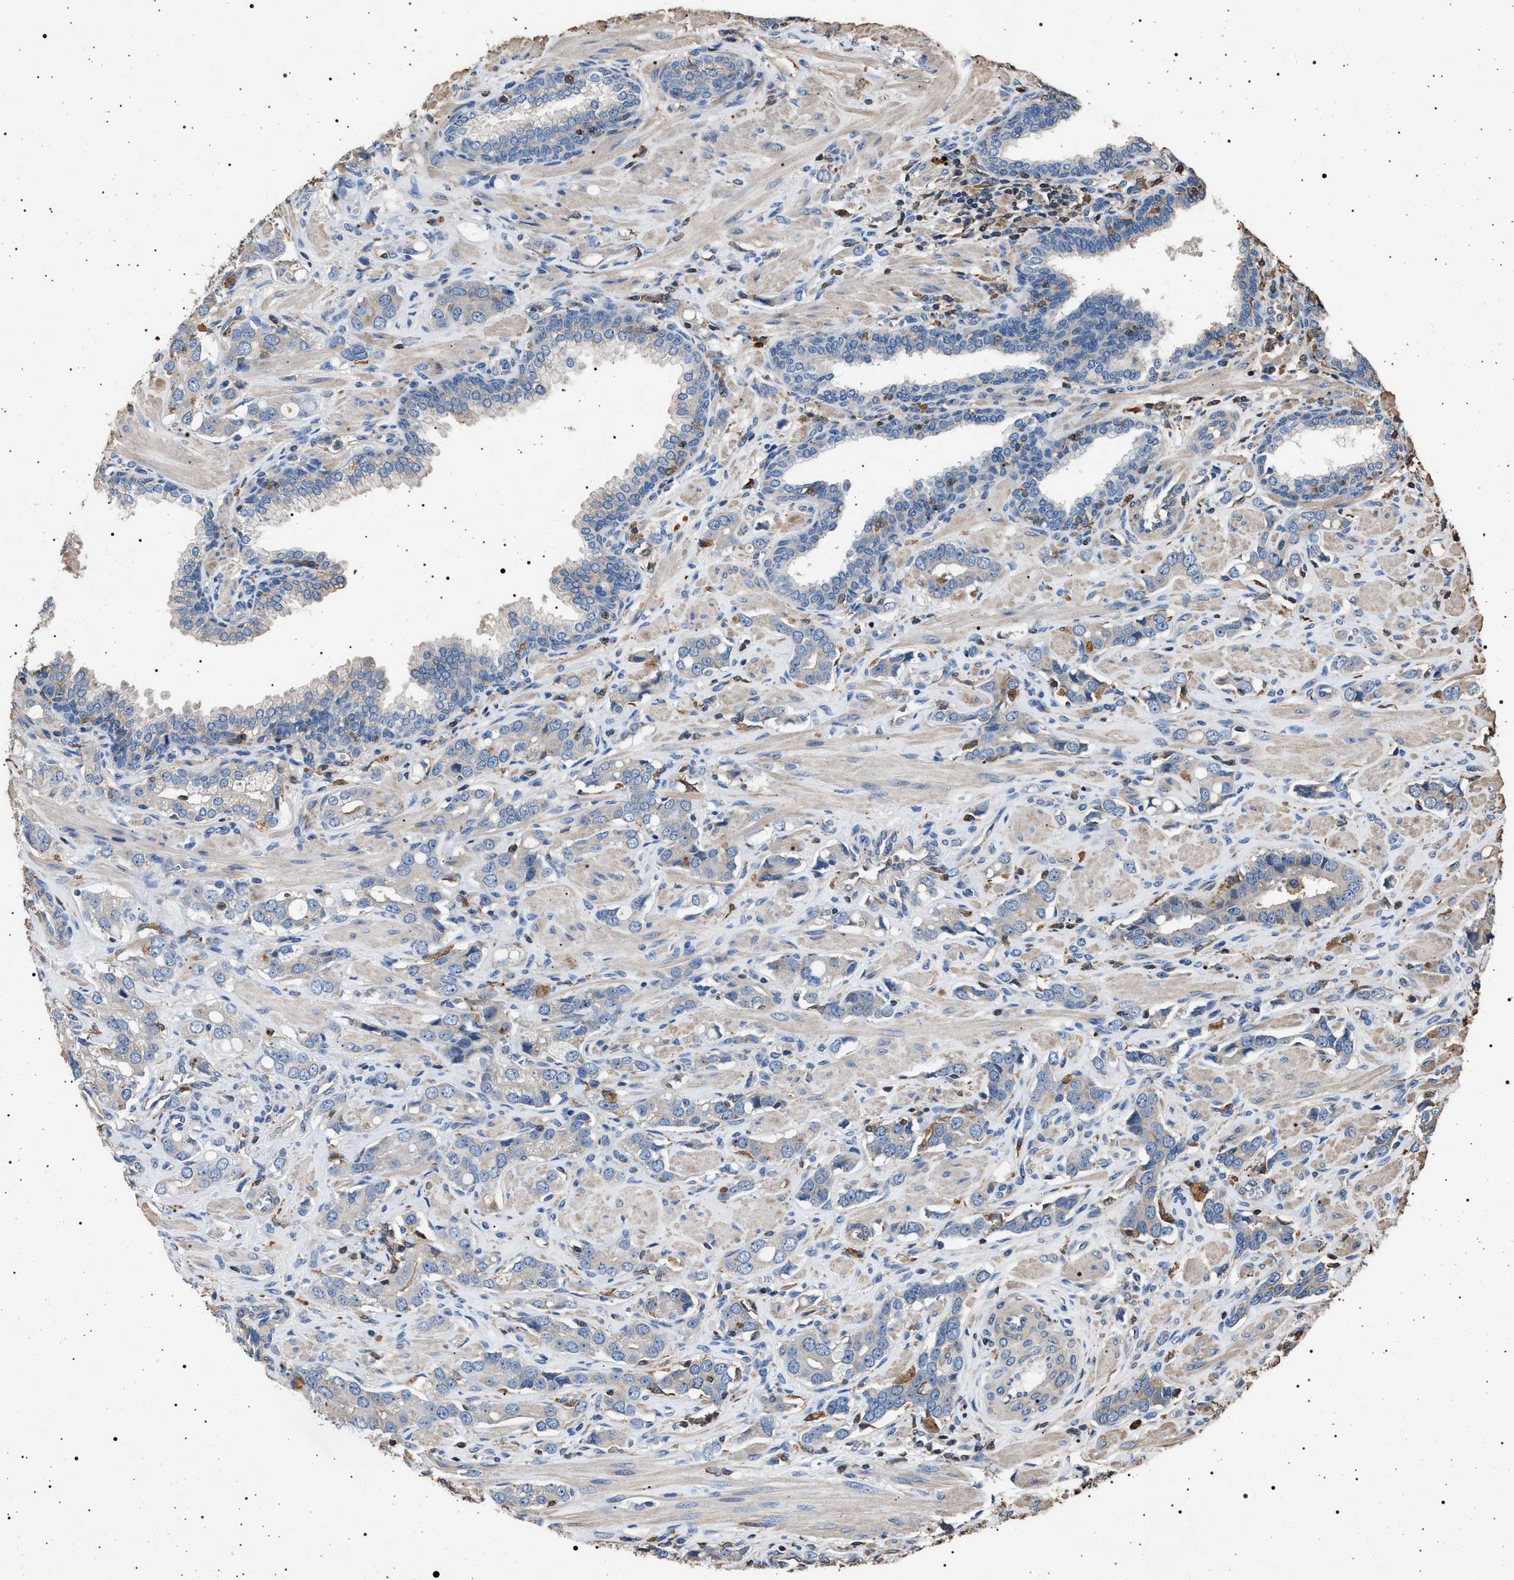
{"staining": {"intensity": "negative", "quantity": "none", "location": "none"}, "tissue": "prostate cancer", "cell_type": "Tumor cells", "image_type": "cancer", "snomed": [{"axis": "morphology", "description": "Adenocarcinoma, High grade"}, {"axis": "topography", "description": "Prostate"}], "caption": "Prostate cancer (high-grade adenocarcinoma) was stained to show a protein in brown. There is no significant staining in tumor cells. (DAB (3,3'-diaminobenzidine) IHC visualized using brightfield microscopy, high magnification).", "gene": "SMAP2", "patient": {"sex": "male", "age": 52}}